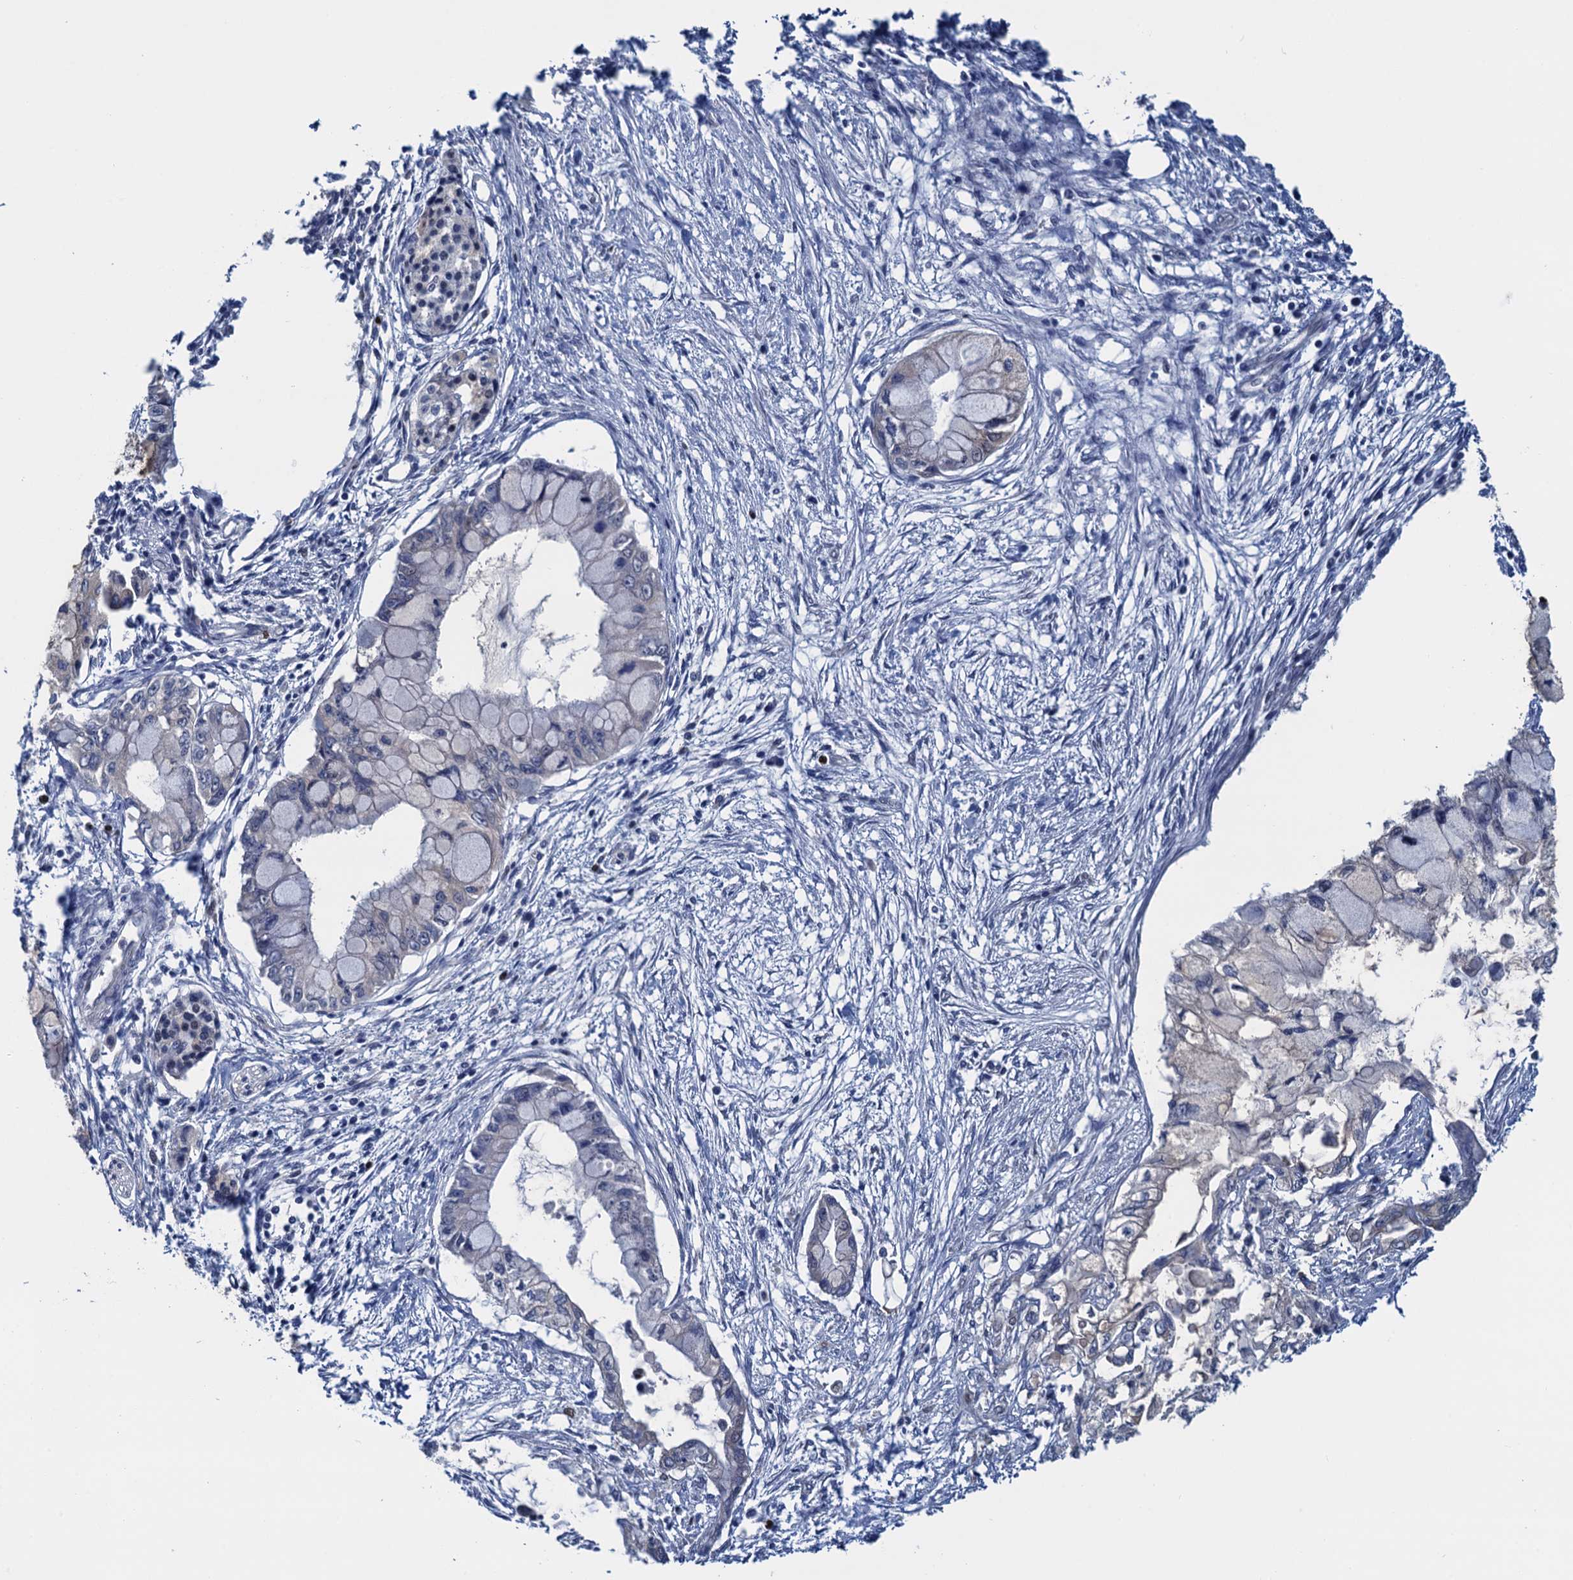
{"staining": {"intensity": "negative", "quantity": "none", "location": "none"}, "tissue": "pancreatic cancer", "cell_type": "Tumor cells", "image_type": "cancer", "snomed": [{"axis": "morphology", "description": "Adenocarcinoma, NOS"}, {"axis": "topography", "description": "Pancreas"}], "caption": "Immunohistochemistry (IHC) of human pancreatic adenocarcinoma exhibits no positivity in tumor cells.", "gene": "RNF125", "patient": {"sex": "male", "age": 48}}